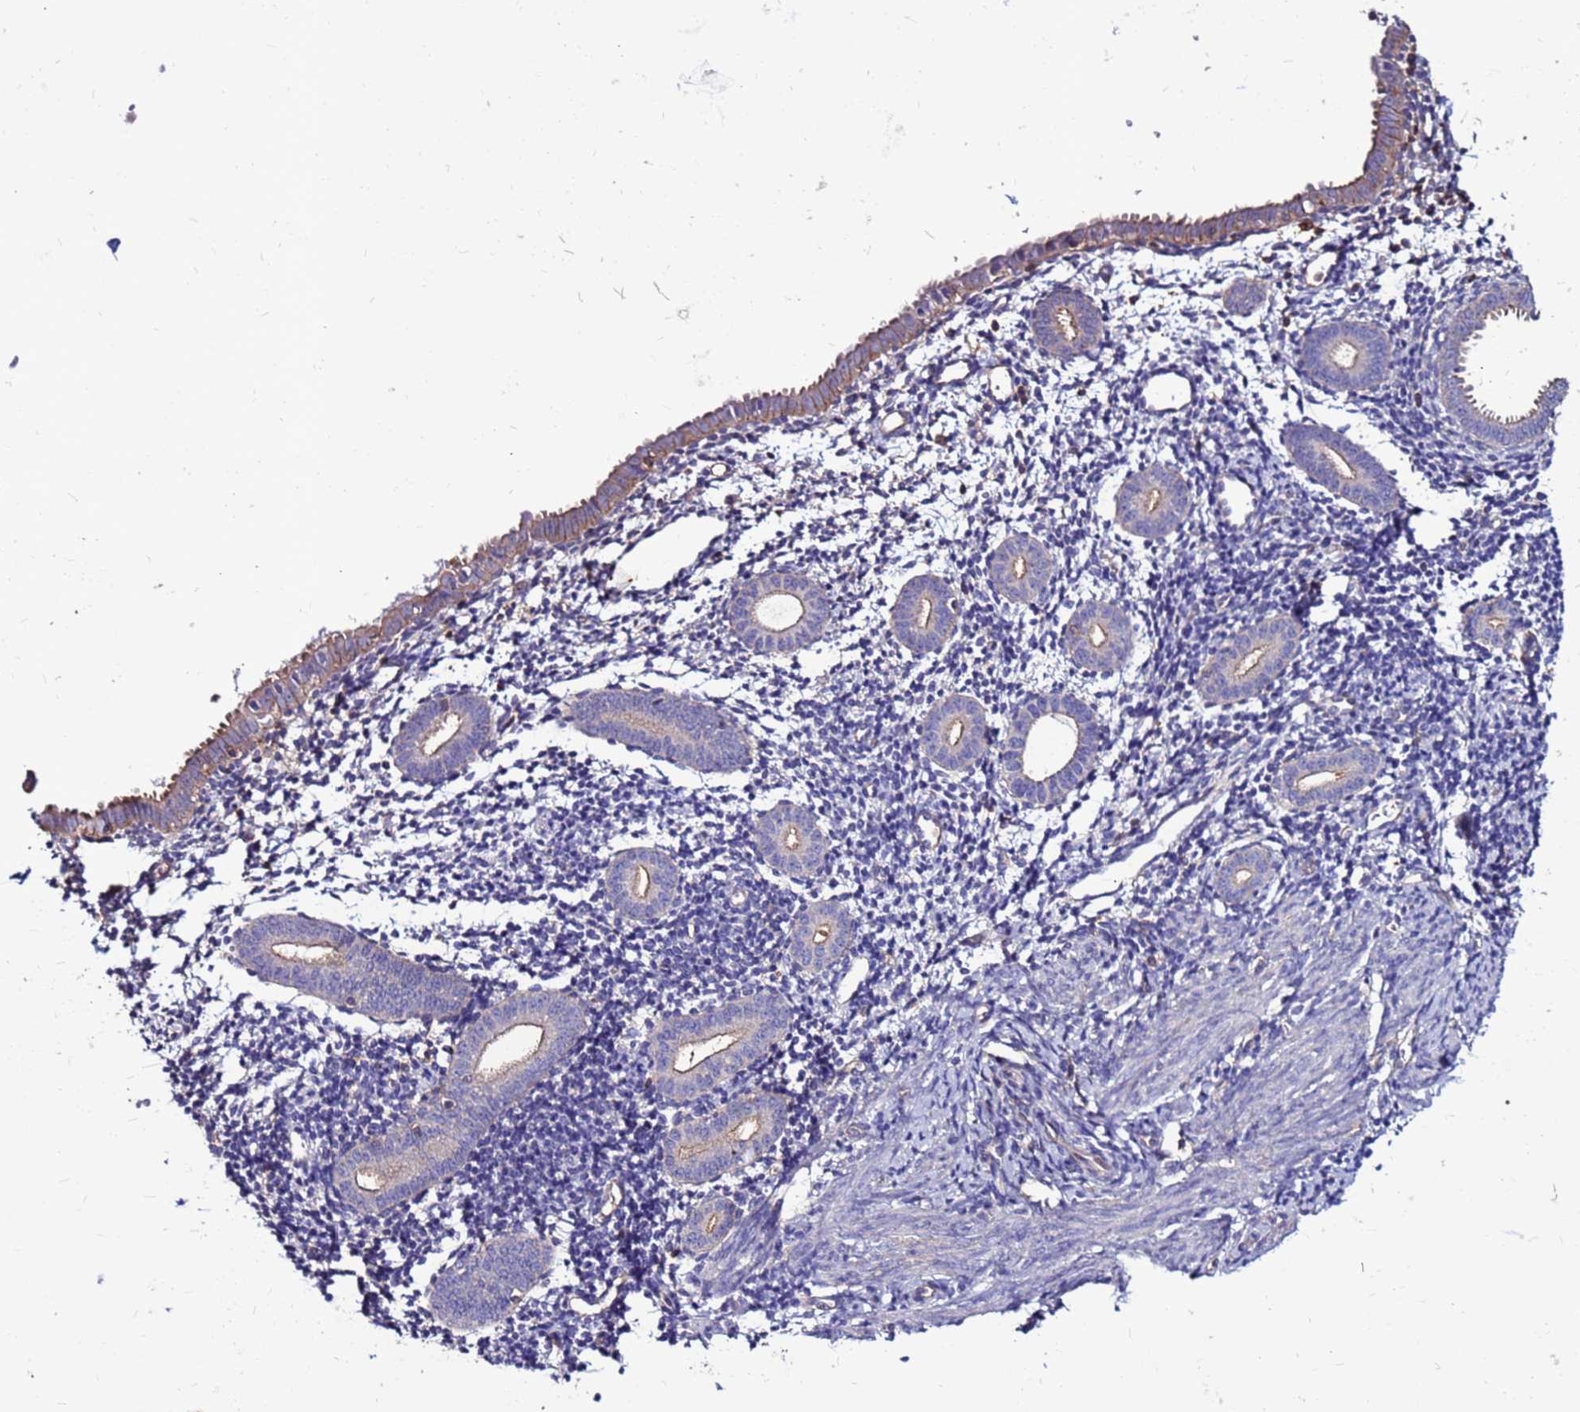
{"staining": {"intensity": "weak", "quantity": "25%-75%", "location": "cytoplasmic/membranous"}, "tissue": "endometrium", "cell_type": "Cells in endometrial stroma", "image_type": "normal", "snomed": [{"axis": "morphology", "description": "Normal tissue, NOS"}, {"axis": "topography", "description": "Endometrium"}], "caption": "High-power microscopy captured an immunohistochemistry image of benign endometrium, revealing weak cytoplasmic/membranous expression in about 25%-75% of cells in endometrial stroma. The protein of interest is shown in brown color, while the nuclei are stained blue.", "gene": "NRN1L", "patient": {"sex": "female", "age": 56}}